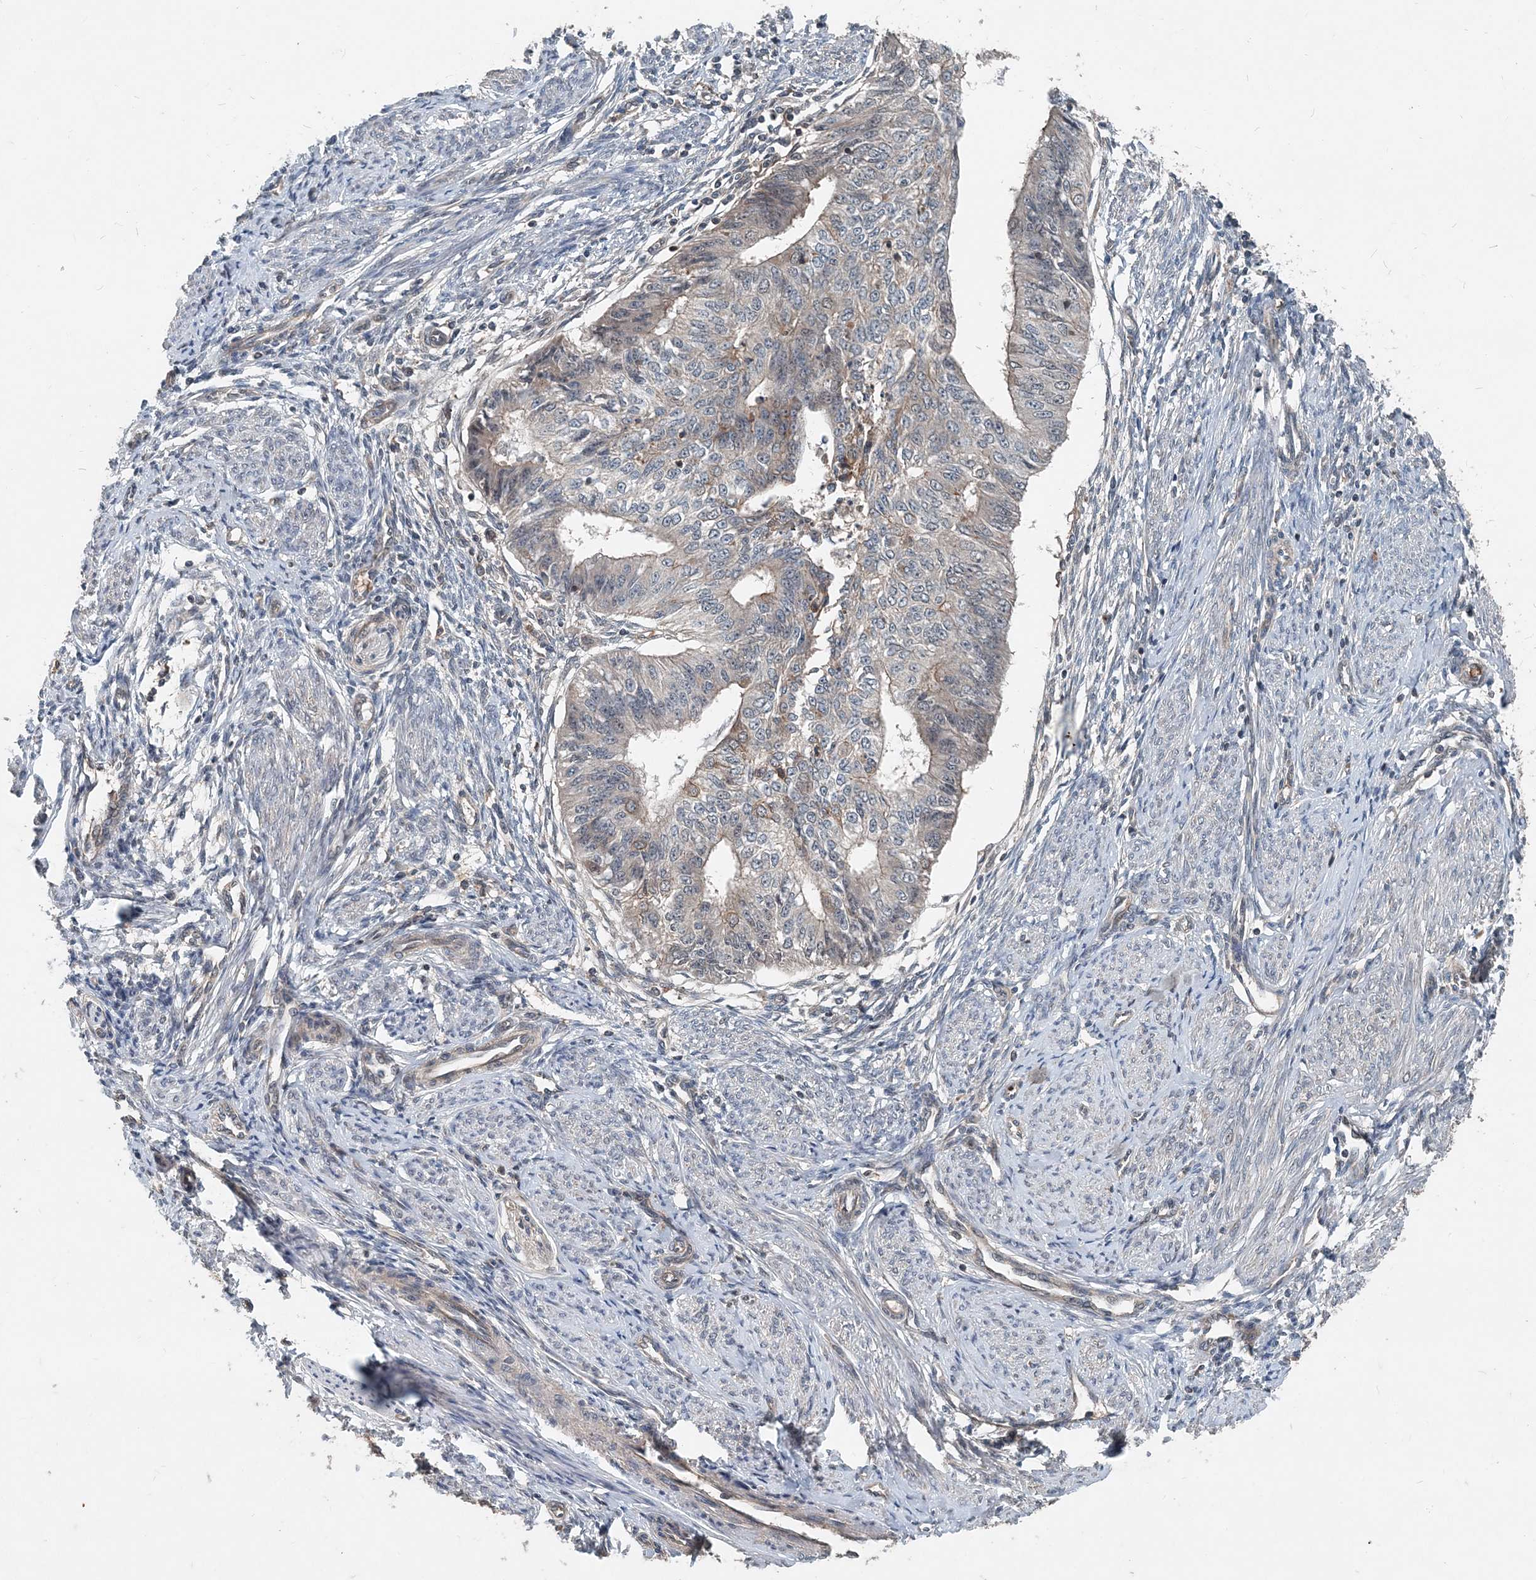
{"staining": {"intensity": "weak", "quantity": "<25%", "location": "cytoplasmic/membranous"}, "tissue": "endometrial cancer", "cell_type": "Tumor cells", "image_type": "cancer", "snomed": [{"axis": "morphology", "description": "Adenocarcinoma, NOS"}, {"axis": "topography", "description": "Endometrium"}], "caption": "Tumor cells show no significant protein expression in endometrial cancer.", "gene": "SMPD3", "patient": {"sex": "female", "age": 32}}